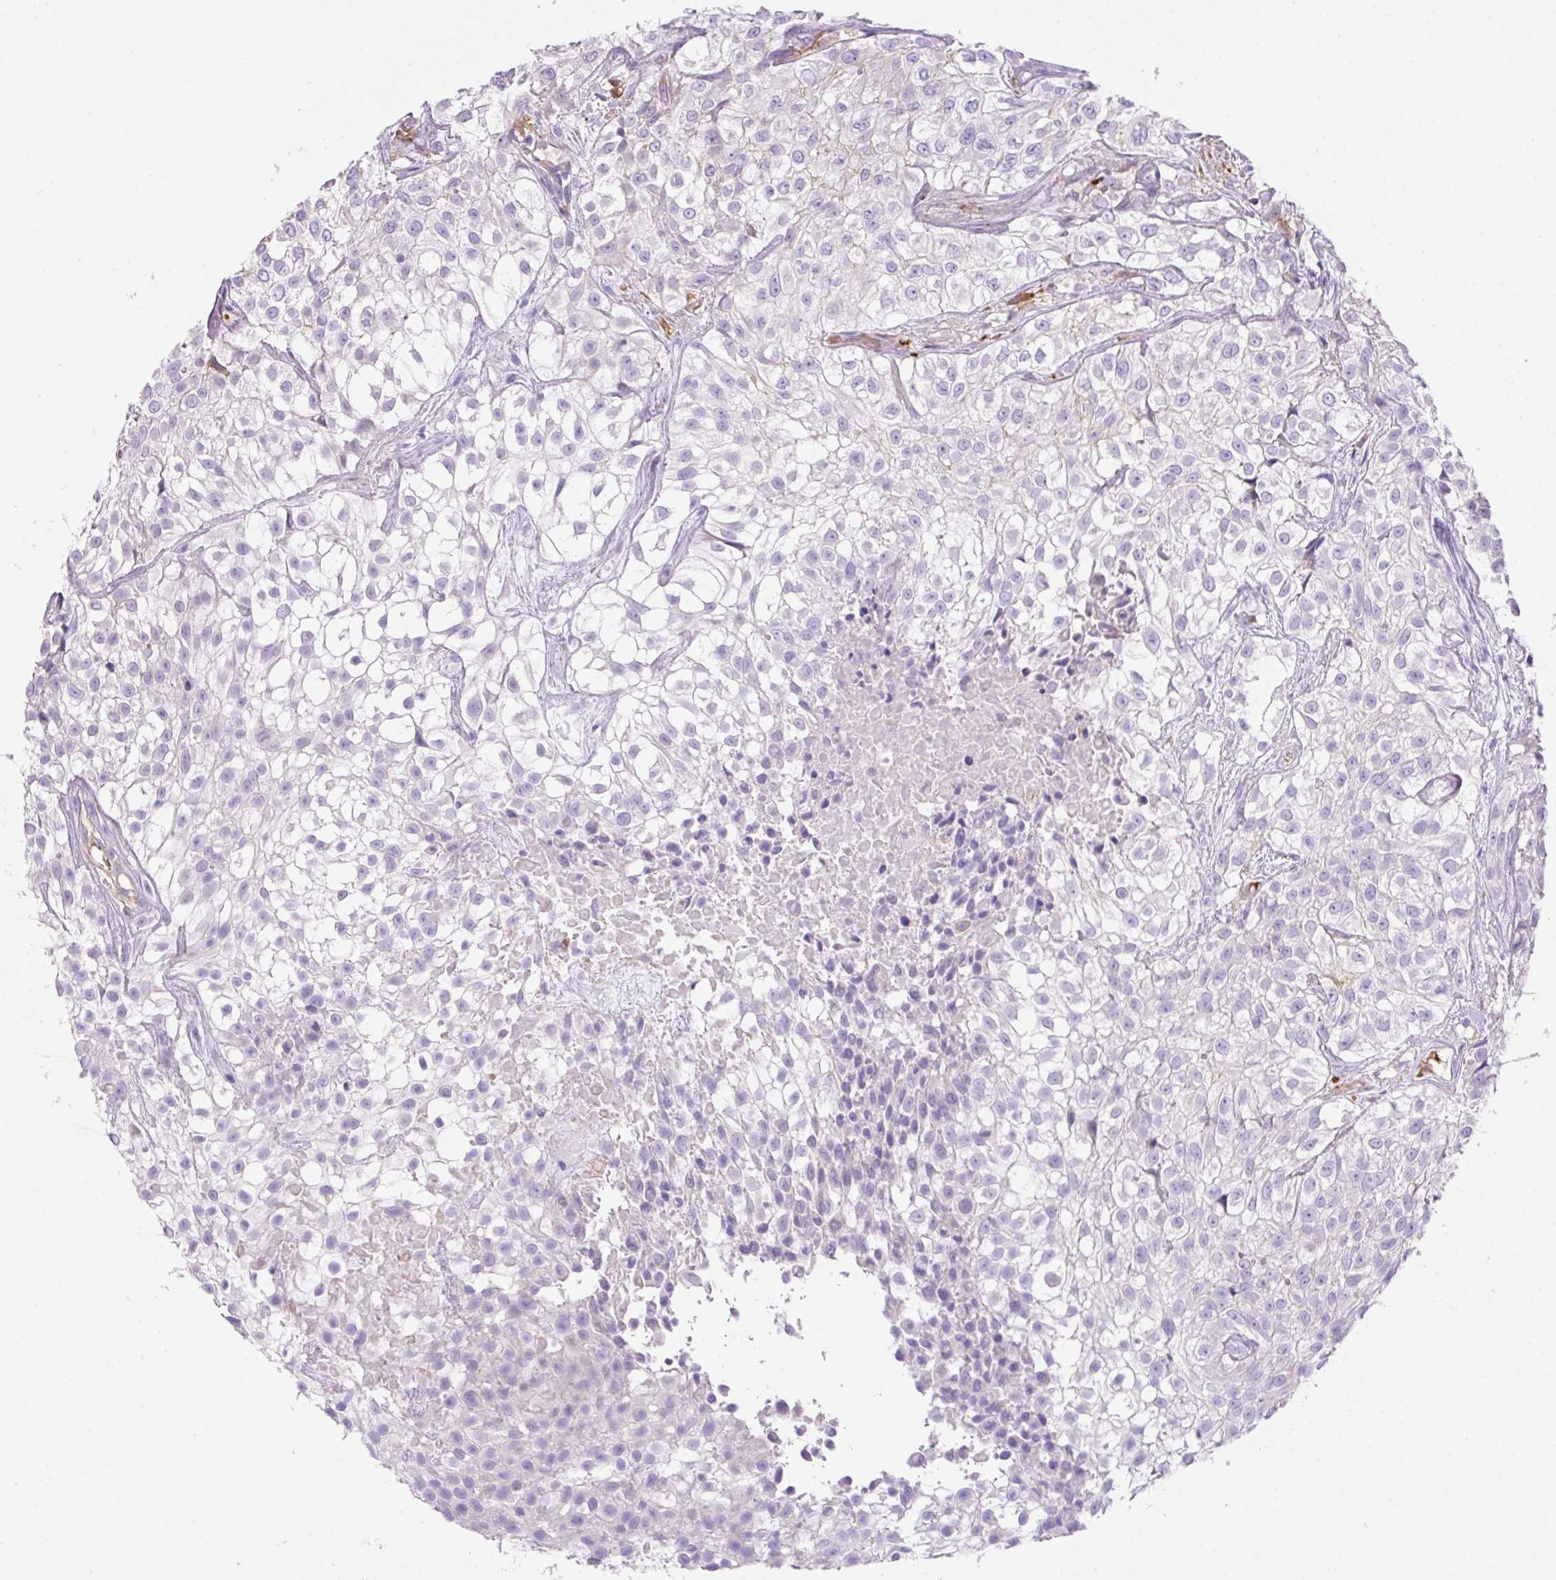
{"staining": {"intensity": "negative", "quantity": "none", "location": "none"}, "tissue": "urothelial cancer", "cell_type": "Tumor cells", "image_type": "cancer", "snomed": [{"axis": "morphology", "description": "Urothelial carcinoma, High grade"}, {"axis": "topography", "description": "Urinary bladder"}], "caption": "High magnification brightfield microscopy of urothelial cancer stained with DAB (brown) and counterstained with hematoxylin (blue): tumor cells show no significant positivity. Nuclei are stained in blue.", "gene": "TDRD15", "patient": {"sex": "male", "age": 56}}